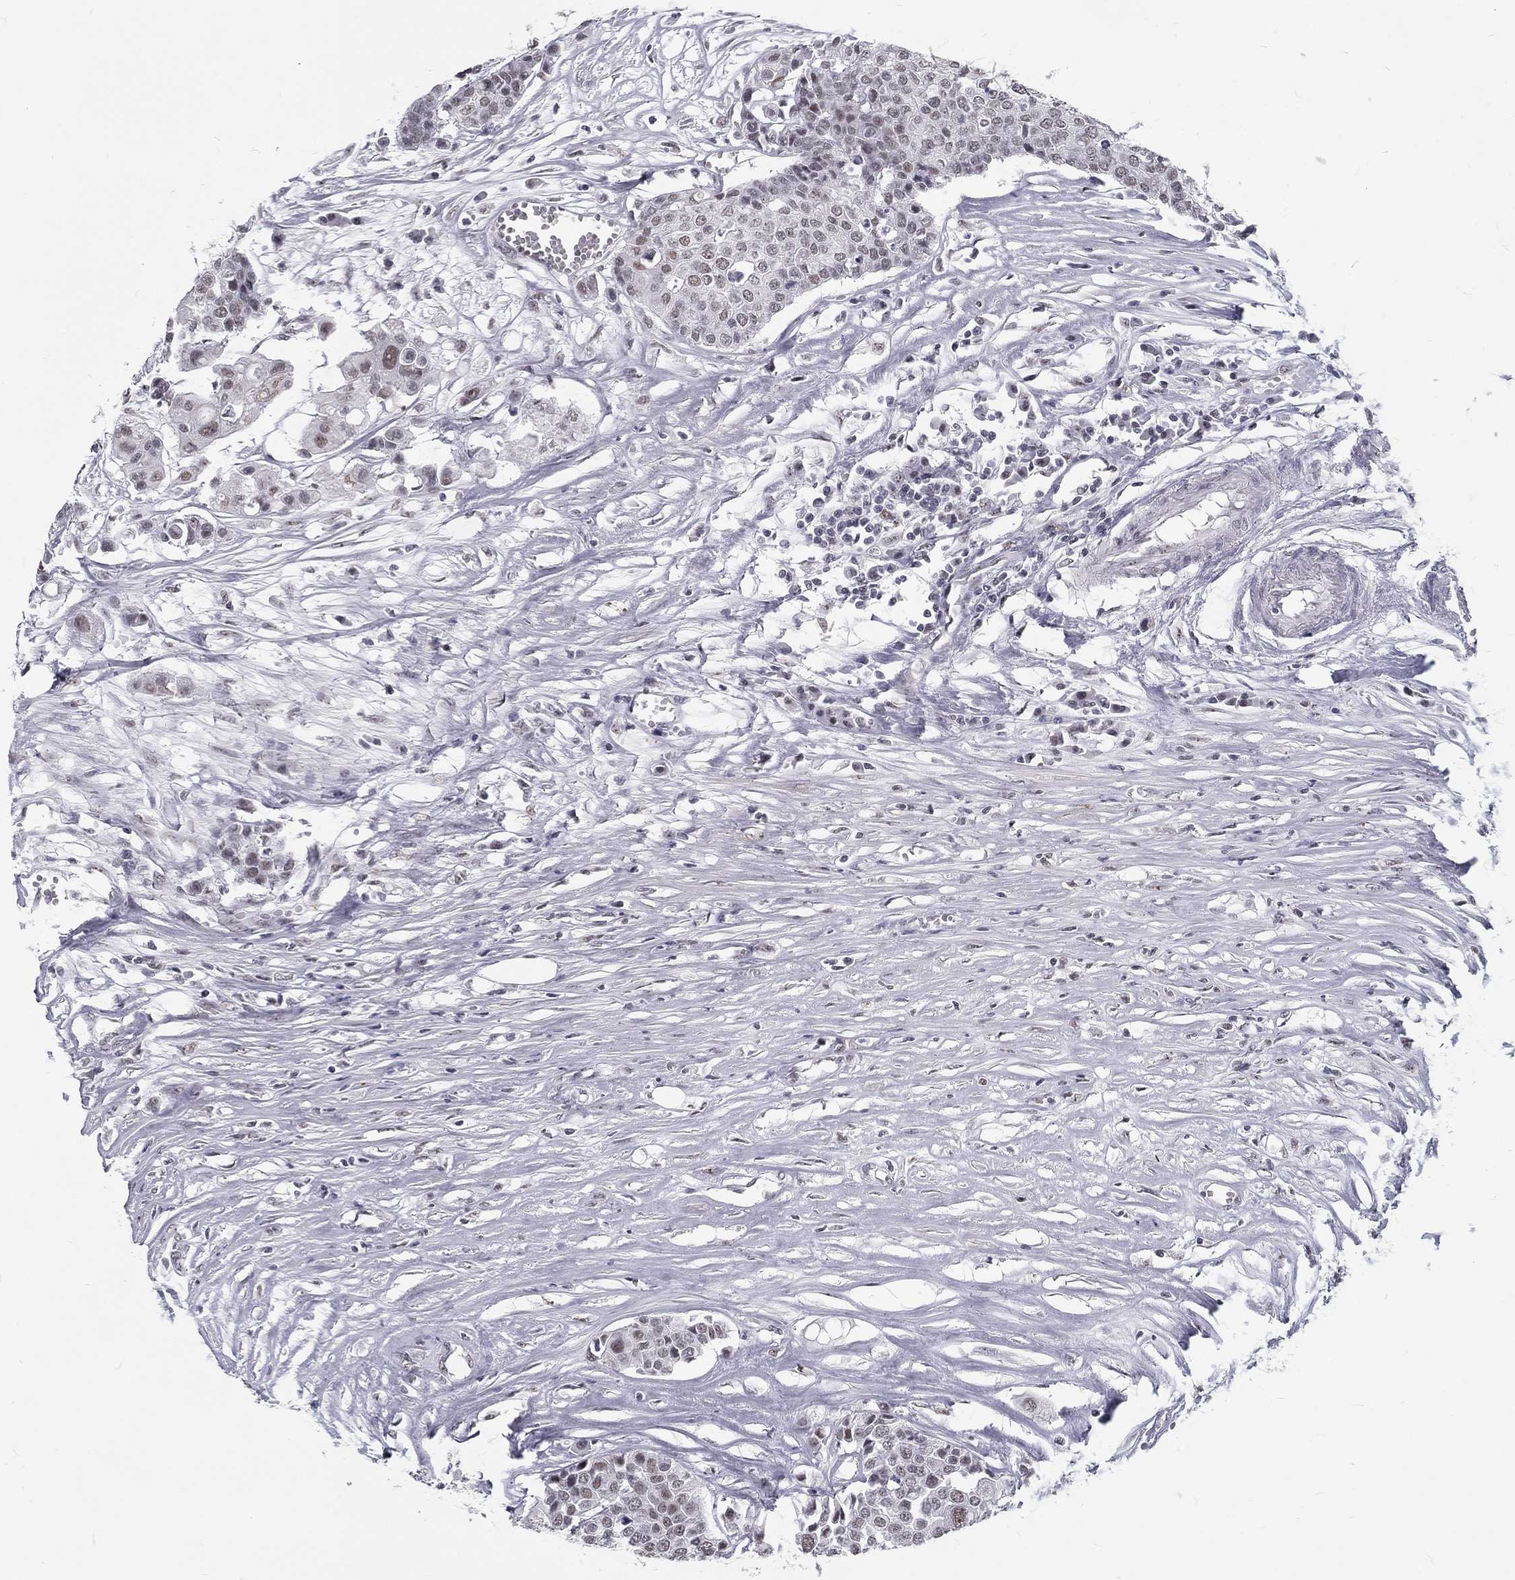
{"staining": {"intensity": "negative", "quantity": "none", "location": "none"}, "tissue": "carcinoid", "cell_type": "Tumor cells", "image_type": "cancer", "snomed": [{"axis": "morphology", "description": "Carcinoid, malignant, NOS"}, {"axis": "topography", "description": "Colon"}], "caption": "Immunohistochemistry micrograph of malignant carcinoid stained for a protein (brown), which demonstrates no expression in tumor cells.", "gene": "SNORC", "patient": {"sex": "male", "age": 81}}